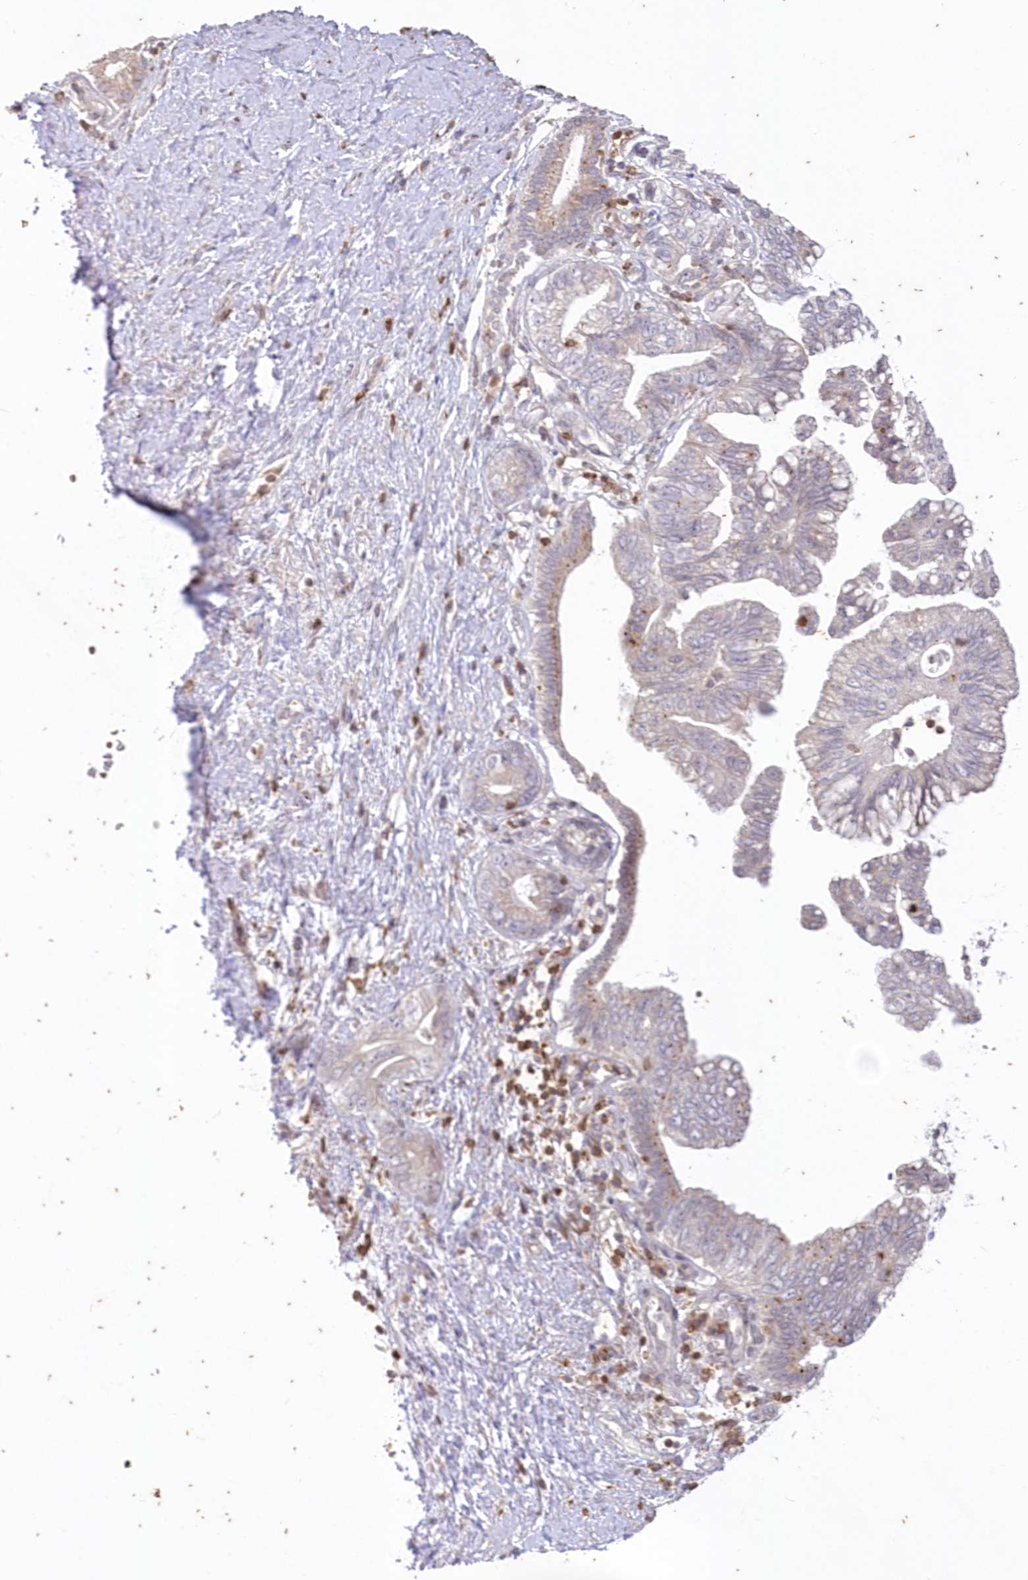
{"staining": {"intensity": "negative", "quantity": "none", "location": "none"}, "tissue": "pancreatic cancer", "cell_type": "Tumor cells", "image_type": "cancer", "snomed": [{"axis": "morphology", "description": "Adenocarcinoma, NOS"}, {"axis": "topography", "description": "Pancreas"}], "caption": "Tumor cells show no significant positivity in adenocarcinoma (pancreatic).", "gene": "MTMR3", "patient": {"sex": "female", "age": 73}}